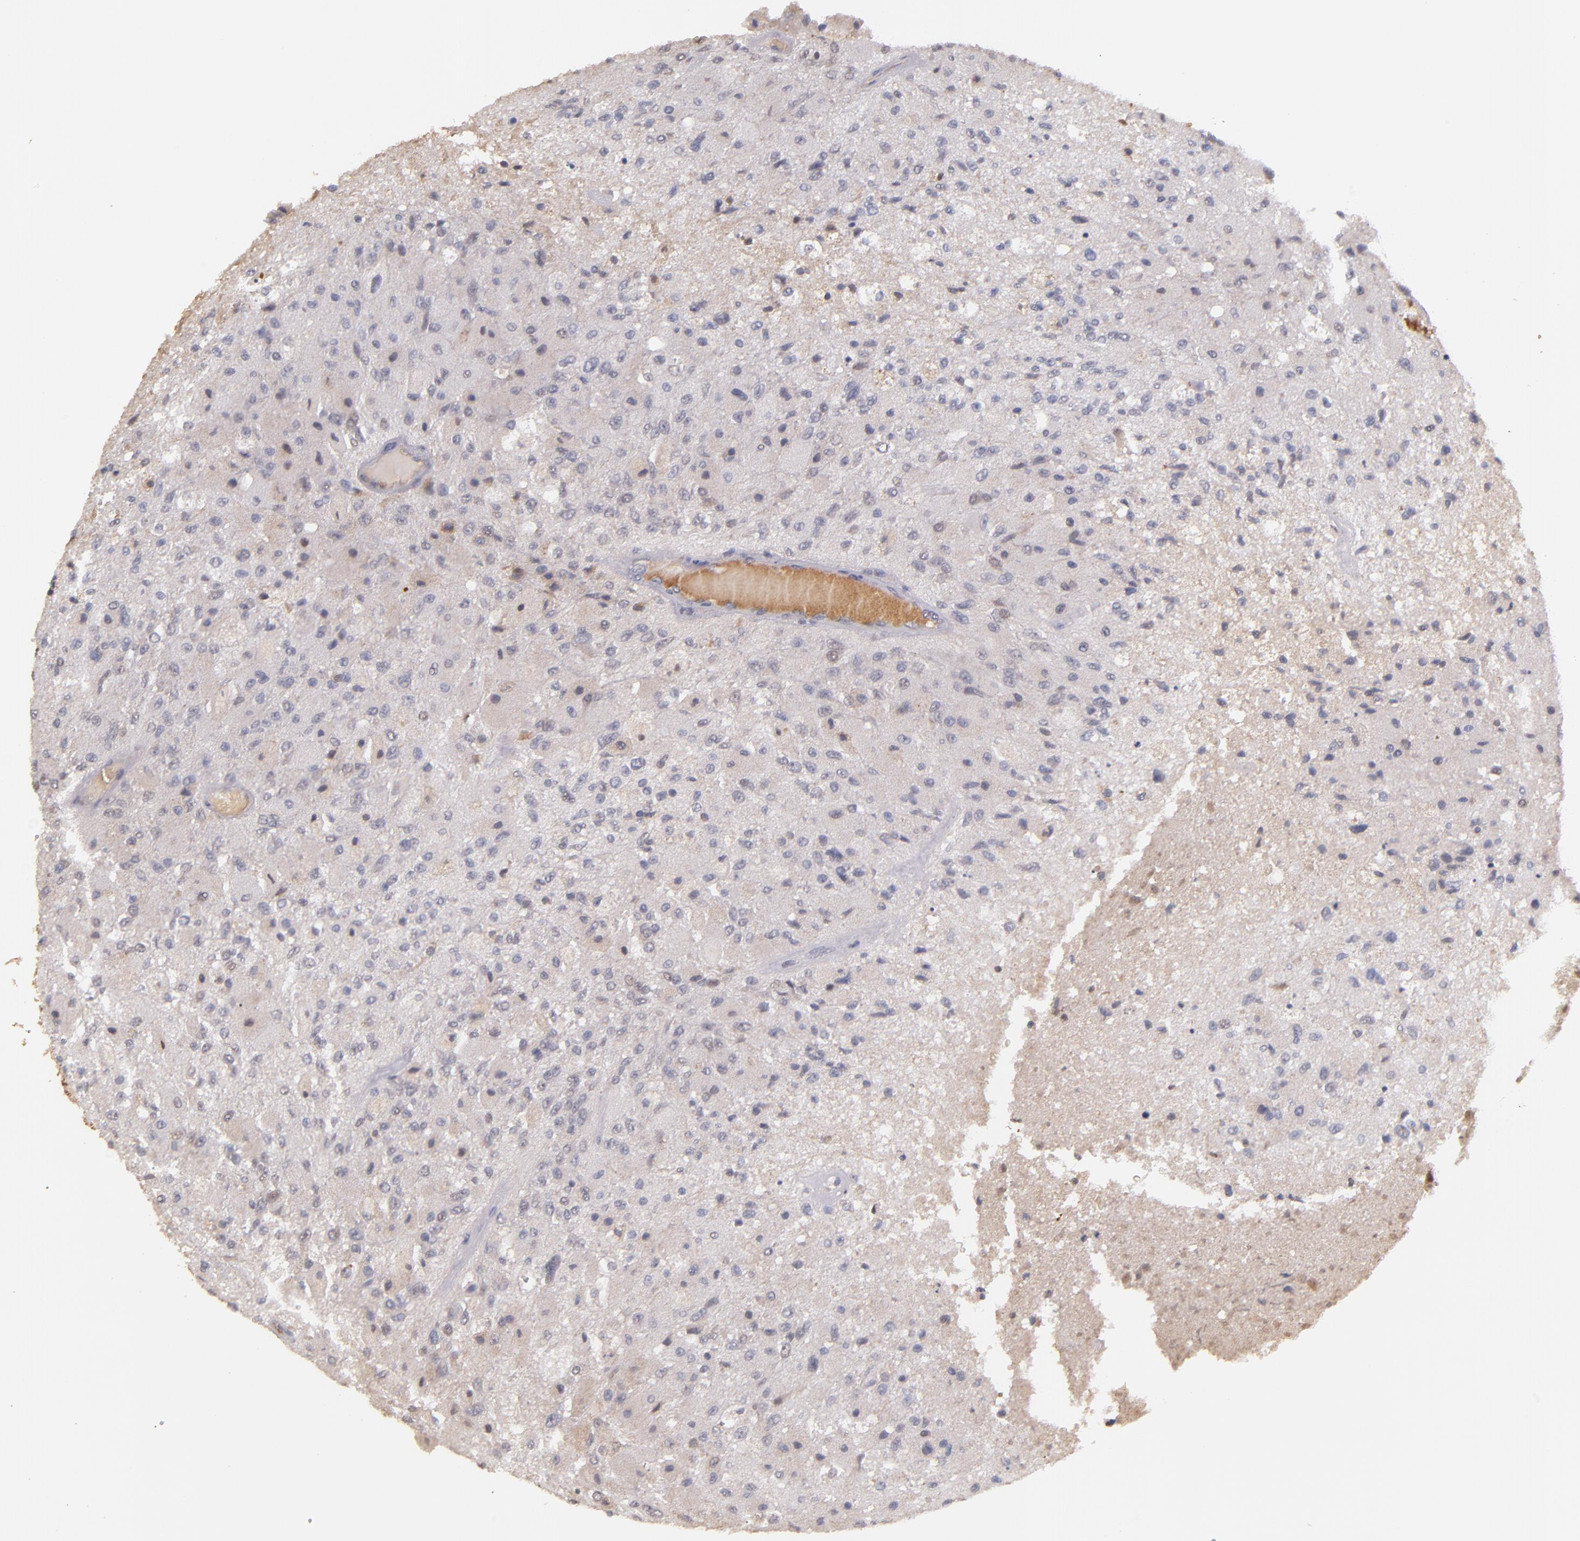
{"staining": {"intensity": "weak", "quantity": "<25%", "location": "cytoplasmic/membranous"}, "tissue": "glioma", "cell_type": "Tumor cells", "image_type": "cancer", "snomed": [{"axis": "morphology", "description": "Normal tissue, NOS"}, {"axis": "morphology", "description": "Glioma, malignant, High grade"}, {"axis": "topography", "description": "Cerebral cortex"}], "caption": "Immunohistochemistry of high-grade glioma (malignant) exhibits no positivity in tumor cells.", "gene": "SERPINC1", "patient": {"sex": "male", "age": 77}}